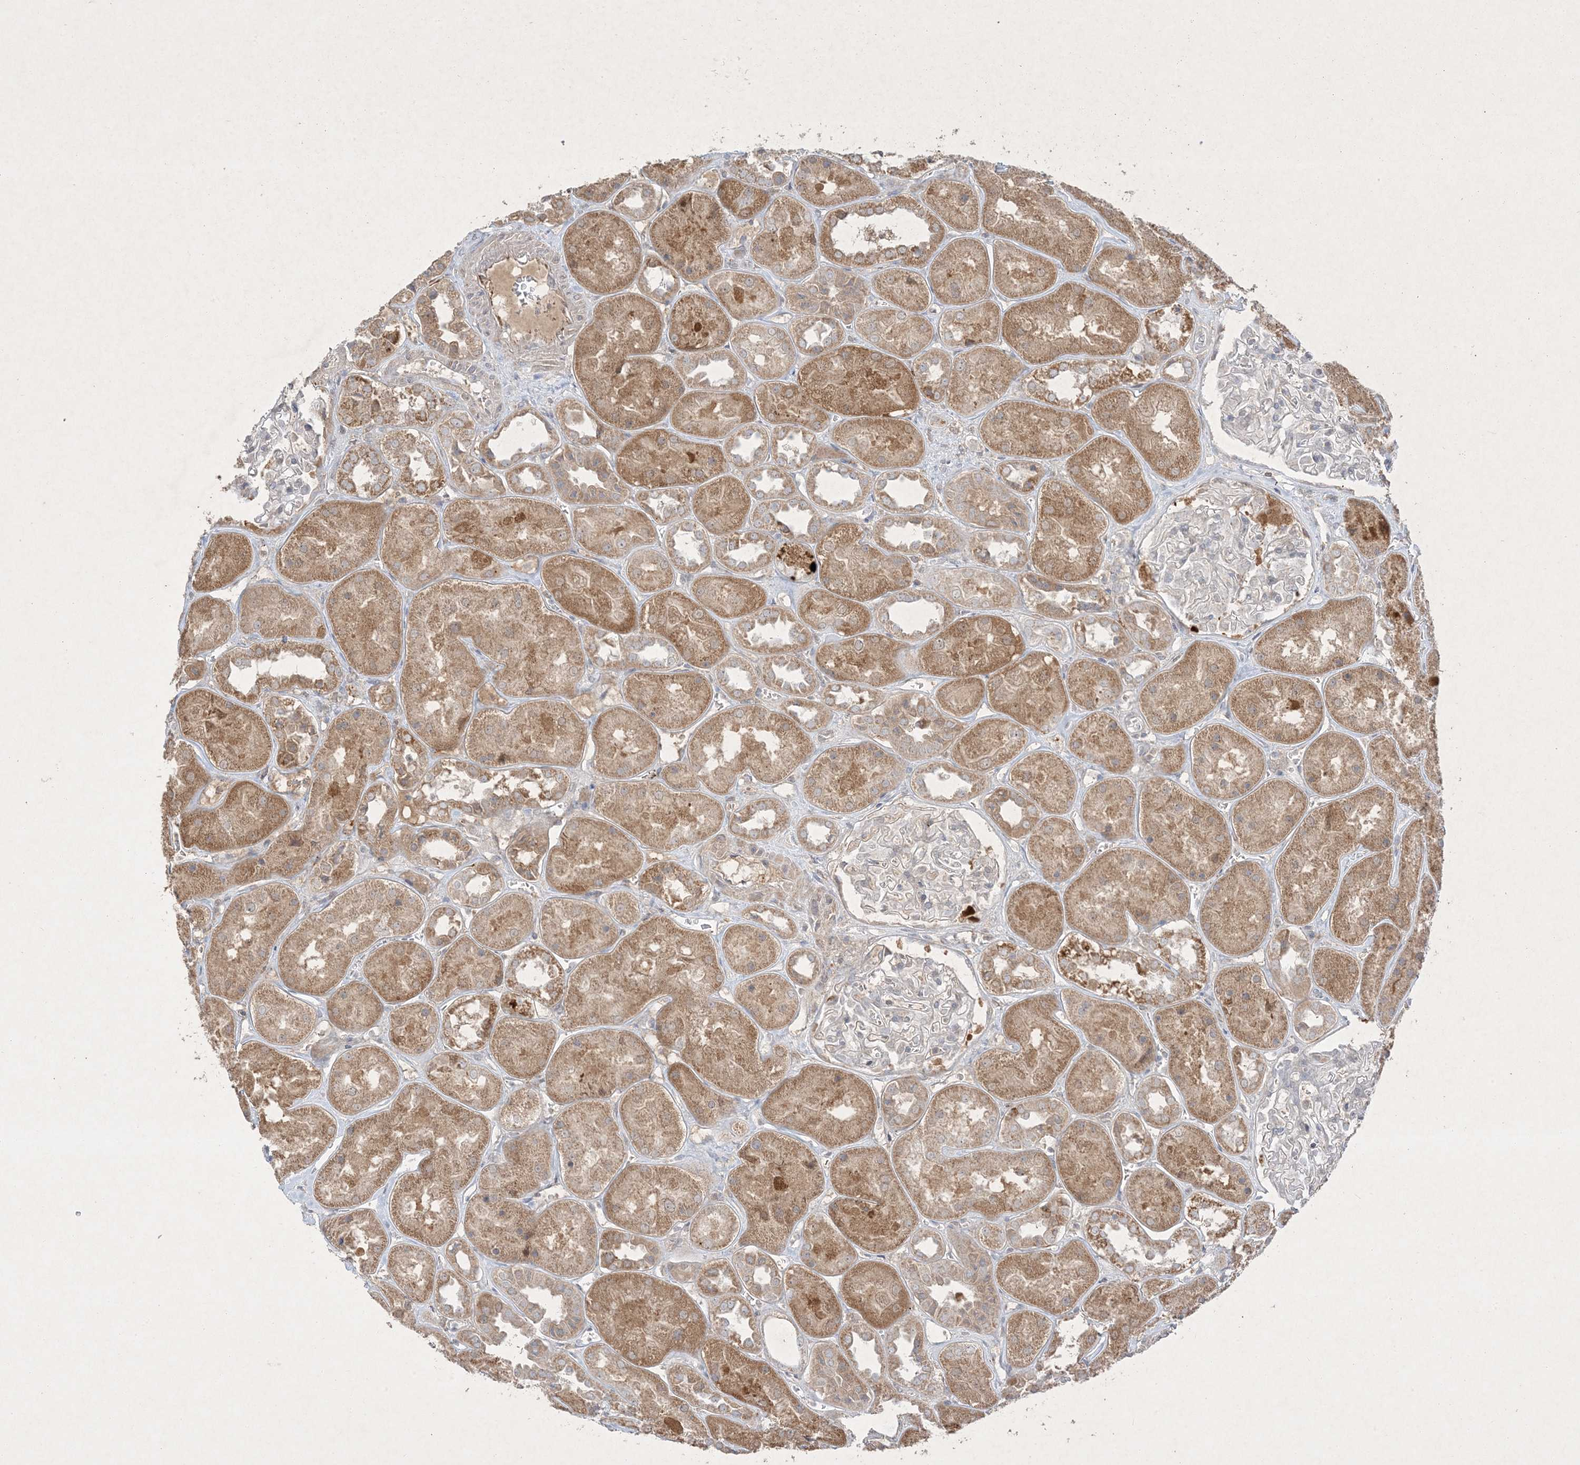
{"staining": {"intensity": "negative", "quantity": "none", "location": "none"}, "tissue": "kidney", "cell_type": "Cells in glomeruli", "image_type": "normal", "snomed": [{"axis": "morphology", "description": "Normal tissue, NOS"}, {"axis": "topography", "description": "Kidney"}], "caption": "Immunohistochemistry (IHC) histopathology image of normal kidney: kidney stained with DAB (3,3'-diaminobenzidine) exhibits no significant protein positivity in cells in glomeruli.", "gene": "PRSS36", "patient": {"sex": "male", "age": 70}}